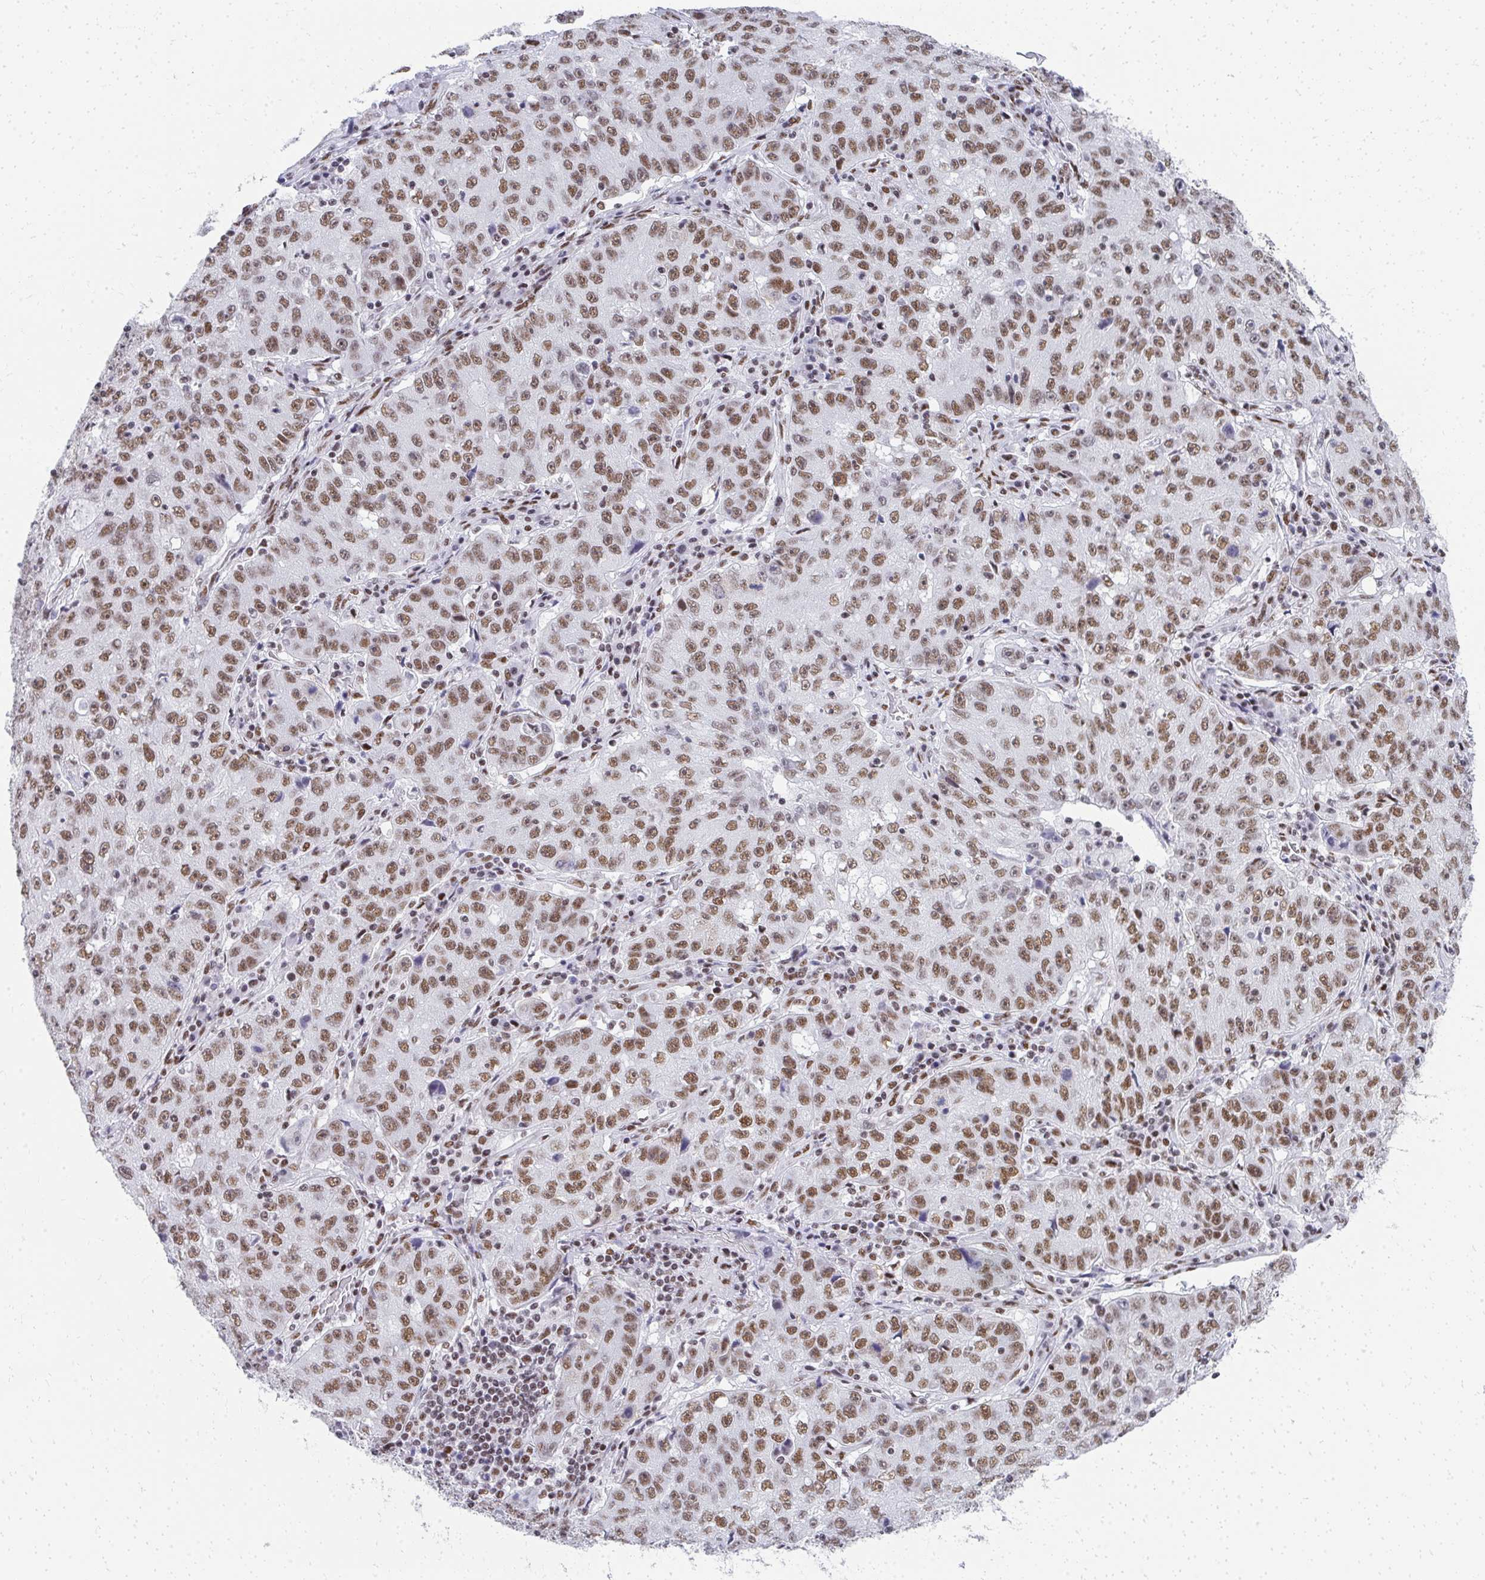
{"staining": {"intensity": "moderate", "quantity": ">75%", "location": "nuclear"}, "tissue": "lung cancer", "cell_type": "Tumor cells", "image_type": "cancer", "snomed": [{"axis": "morphology", "description": "Normal morphology"}, {"axis": "morphology", "description": "Adenocarcinoma, NOS"}, {"axis": "topography", "description": "Lymph node"}, {"axis": "topography", "description": "Lung"}], "caption": "Adenocarcinoma (lung) tissue demonstrates moderate nuclear positivity in about >75% of tumor cells", "gene": "CREBBP", "patient": {"sex": "female", "age": 57}}